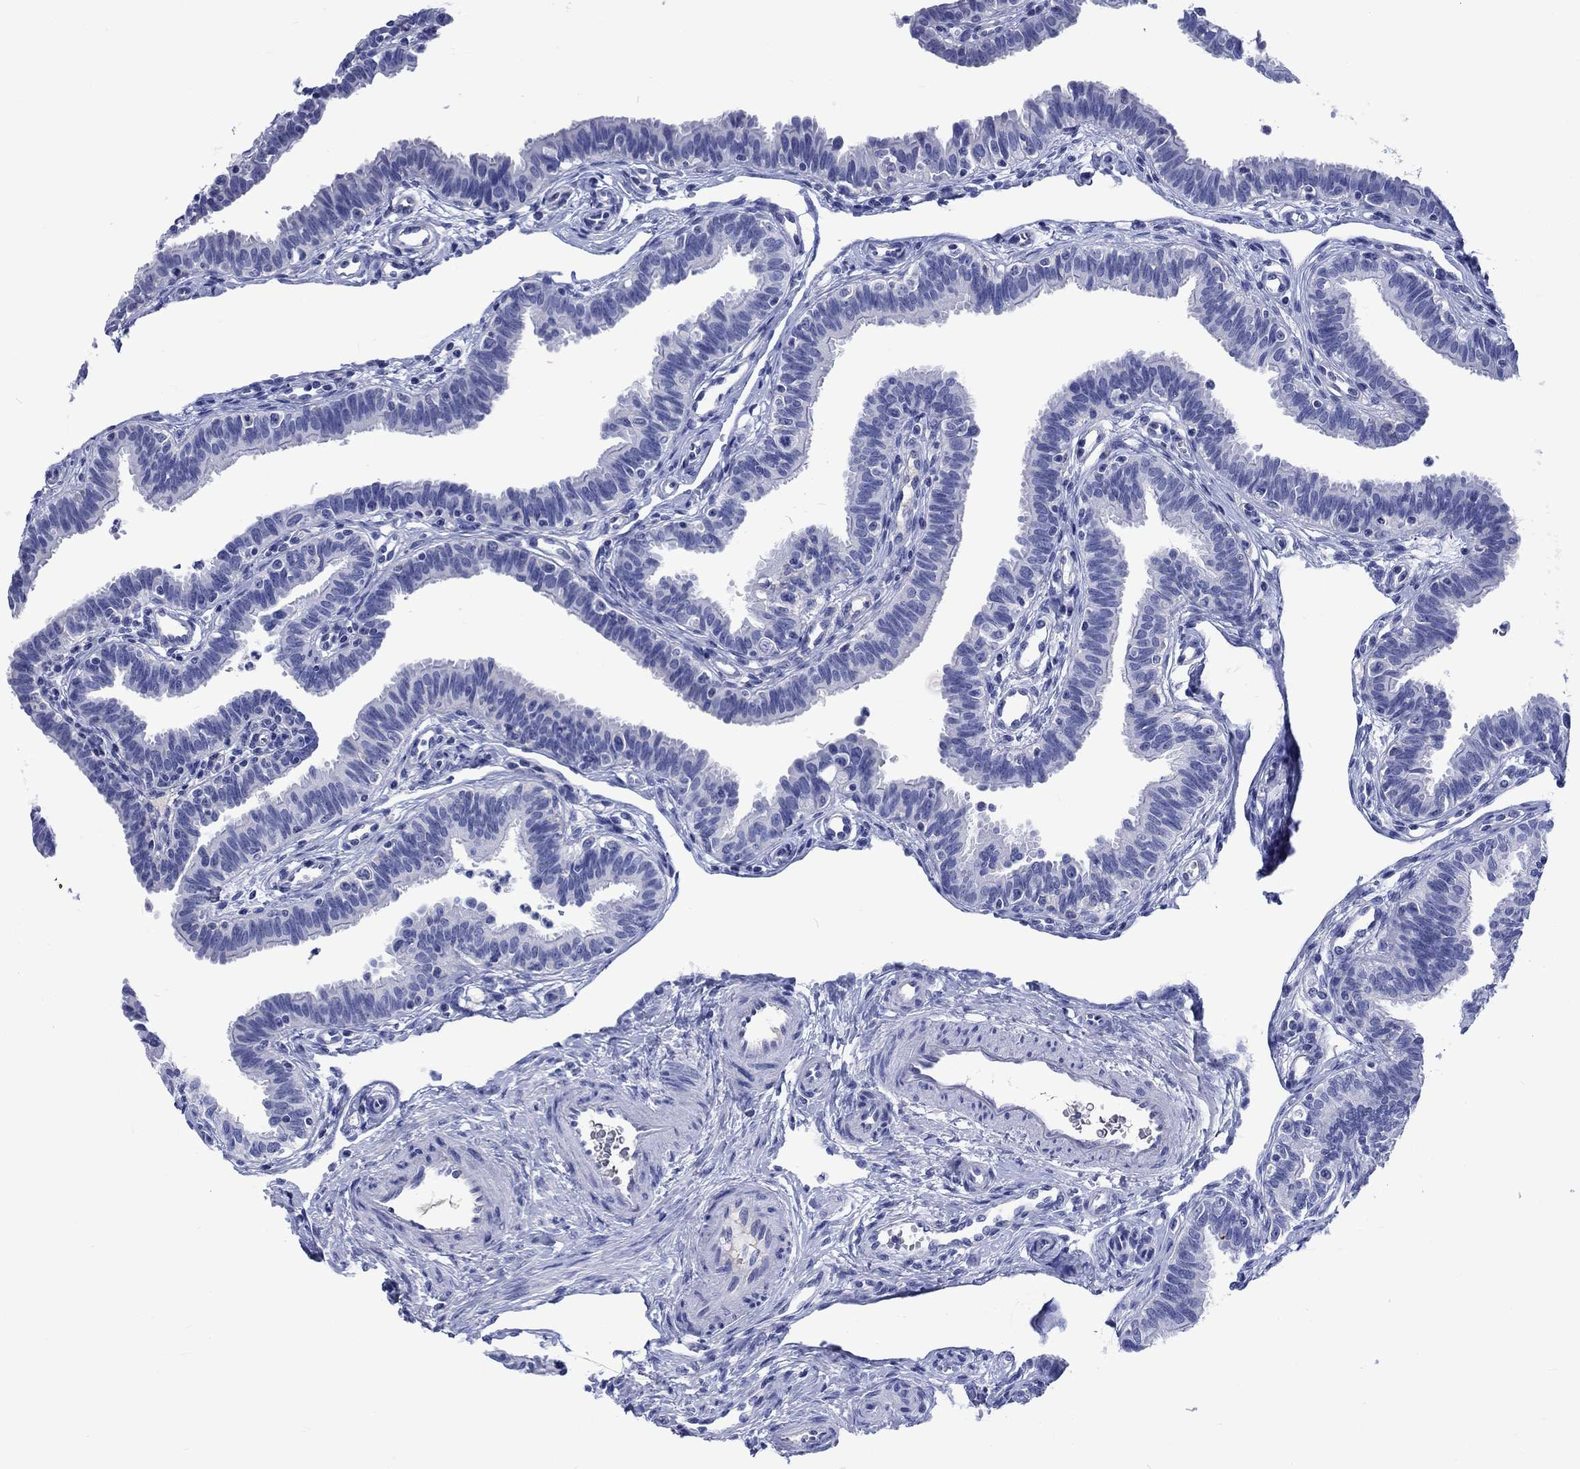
{"staining": {"intensity": "negative", "quantity": "none", "location": "none"}, "tissue": "fallopian tube", "cell_type": "Glandular cells", "image_type": "normal", "snomed": [{"axis": "morphology", "description": "Normal tissue, NOS"}, {"axis": "topography", "description": "Fallopian tube"}], "caption": "Immunohistochemical staining of normal fallopian tube reveals no significant expression in glandular cells. (DAB (3,3'-diaminobenzidine) immunohistochemistry with hematoxylin counter stain).", "gene": "CACNG3", "patient": {"sex": "female", "age": 36}}